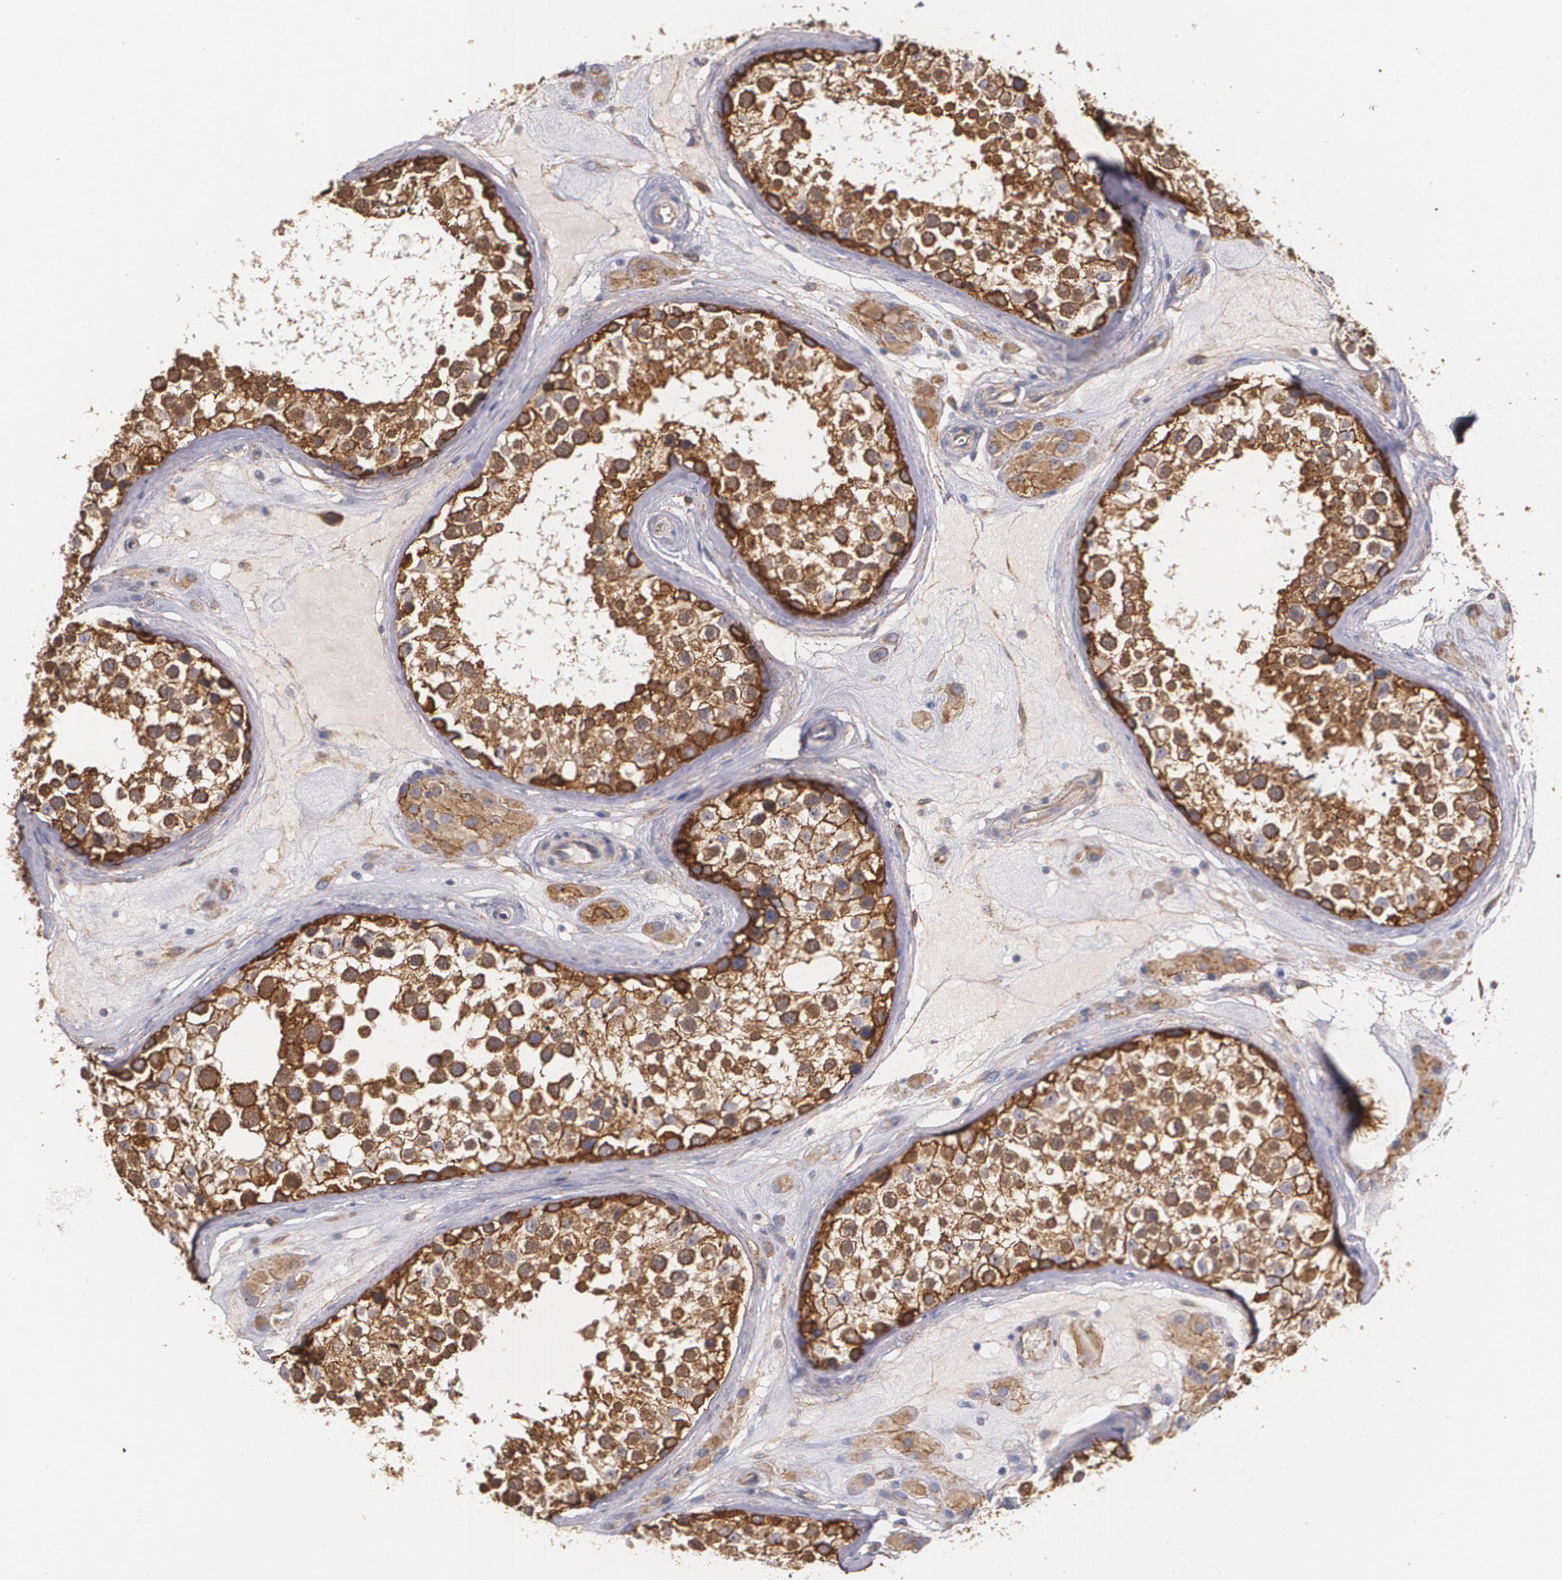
{"staining": {"intensity": "strong", "quantity": ">75%", "location": "cytoplasmic/membranous"}, "tissue": "testis", "cell_type": "Cells in seminiferous ducts", "image_type": "normal", "snomed": [{"axis": "morphology", "description": "Normal tissue, NOS"}, {"axis": "topography", "description": "Testis"}], "caption": "Protein staining displays strong cytoplasmic/membranous positivity in about >75% of cells in seminiferous ducts in unremarkable testis.", "gene": "TJP1", "patient": {"sex": "male", "age": 46}}